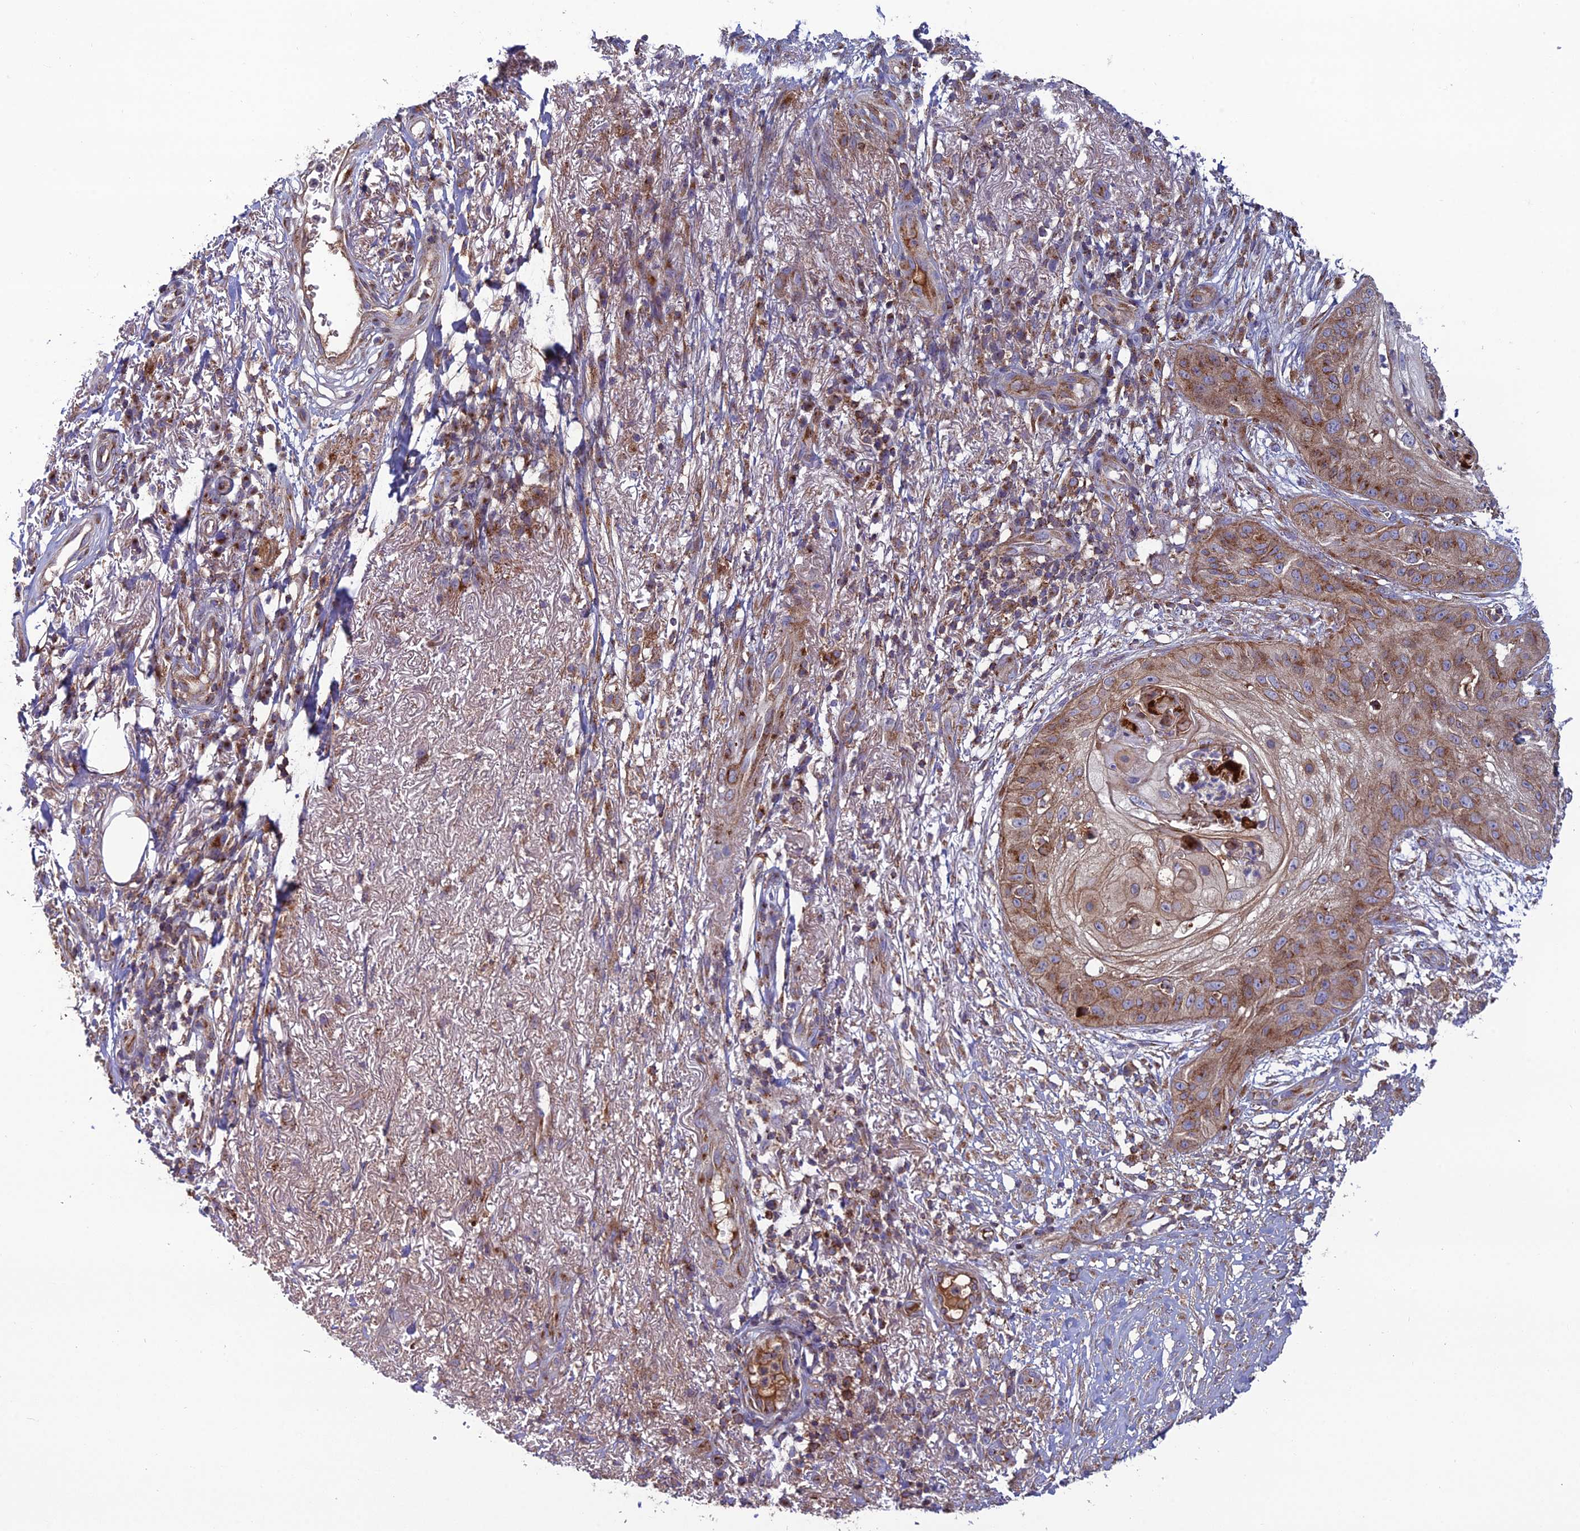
{"staining": {"intensity": "moderate", "quantity": ">75%", "location": "cytoplasmic/membranous"}, "tissue": "skin cancer", "cell_type": "Tumor cells", "image_type": "cancer", "snomed": [{"axis": "morphology", "description": "Squamous cell carcinoma, NOS"}, {"axis": "topography", "description": "Skin"}], "caption": "There is medium levels of moderate cytoplasmic/membranous staining in tumor cells of skin cancer (squamous cell carcinoma), as demonstrated by immunohistochemical staining (brown color).", "gene": "LNPEP", "patient": {"sex": "male", "age": 70}}